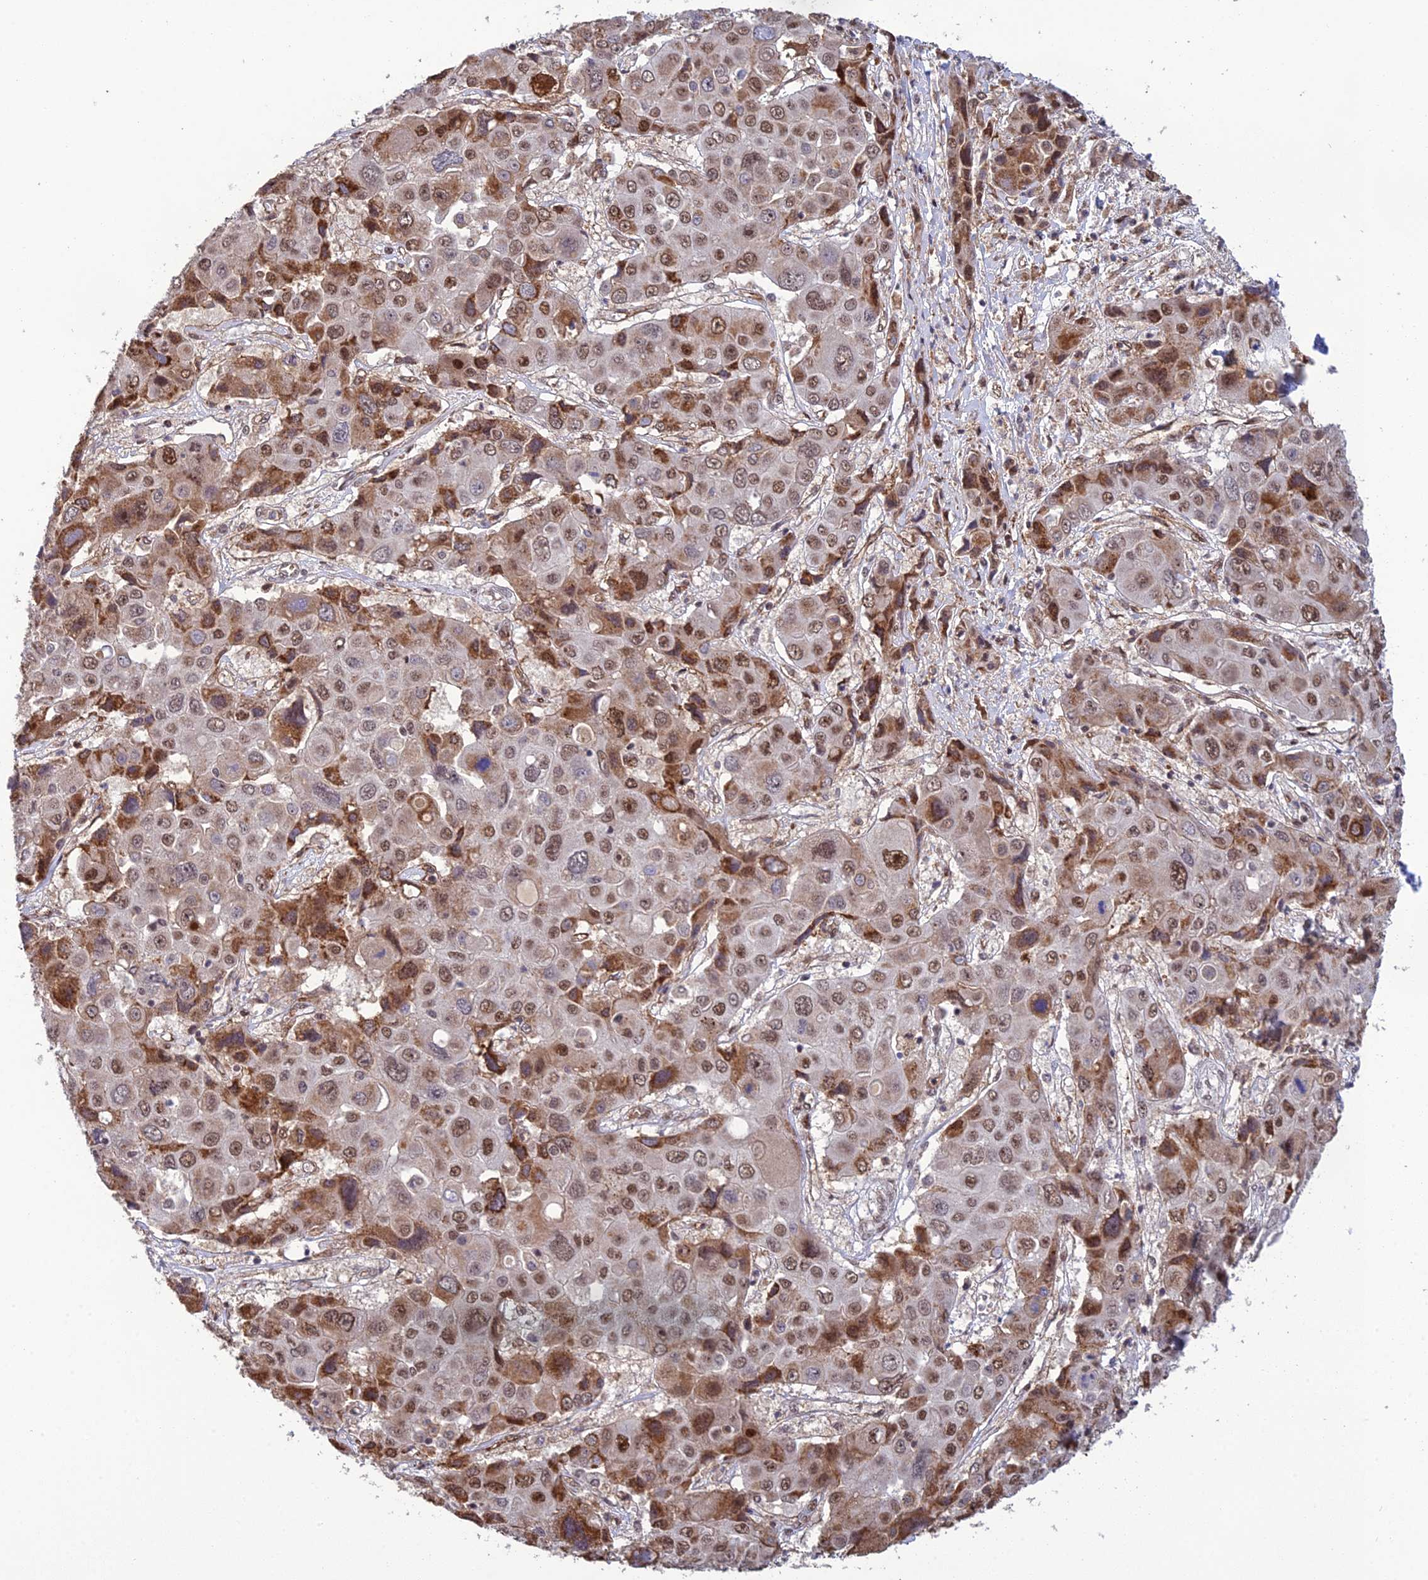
{"staining": {"intensity": "moderate", "quantity": ">75%", "location": "cytoplasmic/membranous,nuclear"}, "tissue": "liver cancer", "cell_type": "Tumor cells", "image_type": "cancer", "snomed": [{"axis": "morphology", "description": "Cholangiocarcinoma"}, {"axis": "topography", "description": "Liver"}], "caption": "The photomicrograph exhibits staining of liver cancer (cholangiocarcinoma), revealing moderate cytoplasmic/membranous and nuclear protein positivity (brown color) within tumor cells.", "gene": "RANBP3", "patient": {"sex": "male", "age": 67}}